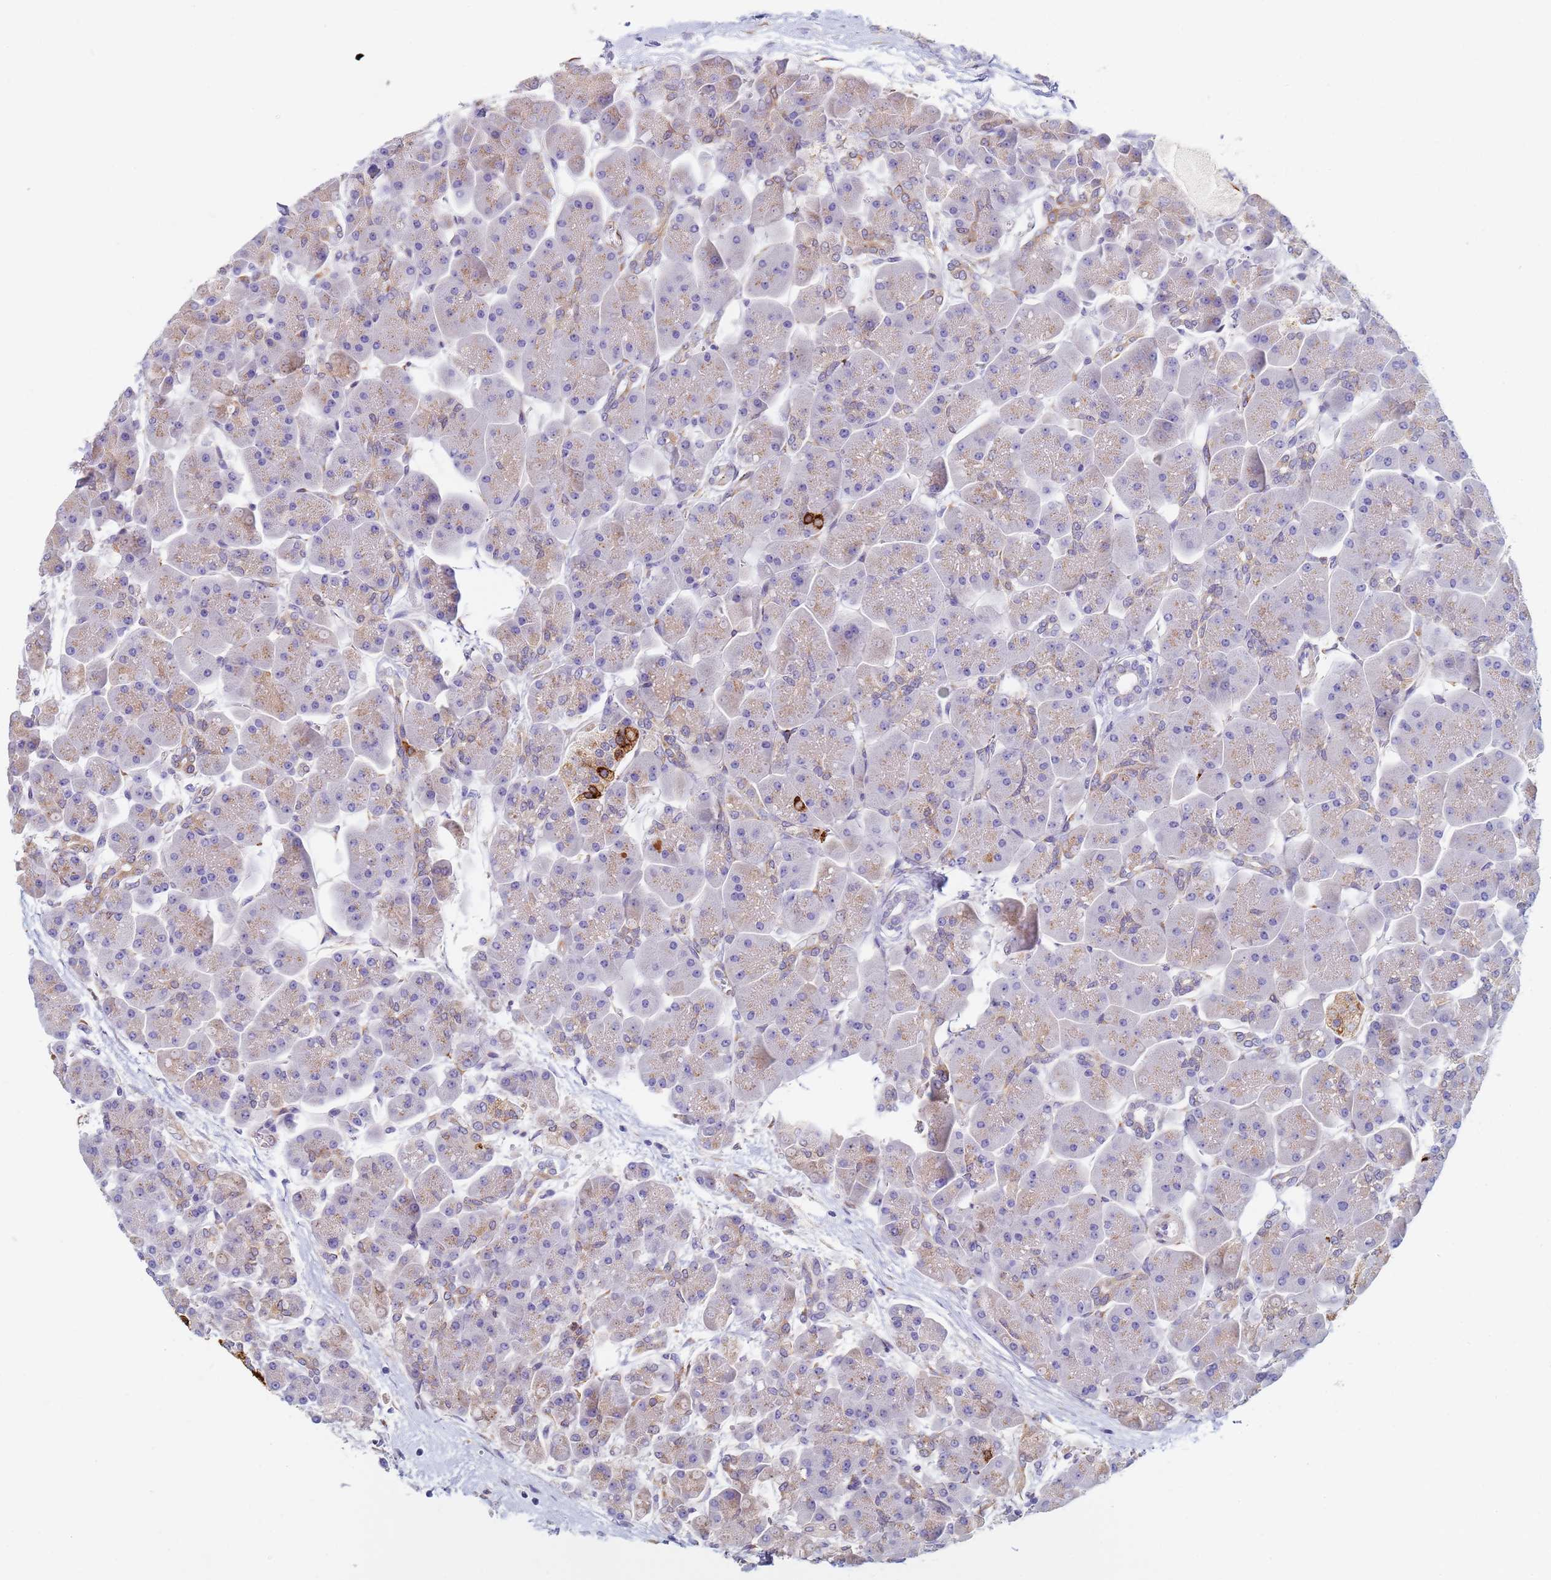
{"staining": {"intensity": "weak", "quantity": "25%-75%", "location": "cytoplasmic/membranous"}, "tissue": "pancreas", "cell_type": "Exocrine glandular cells", "image_type": "normal", "snomed": [{"axis": "morphology", "description": "Normal tissue, NOS"}, {"axis": "topography", "description": "Pancreas"}], "caption": "Immunohistochemistry (IHC) micrograph of unremarkable pancreas stained for a protein (brown), which exhibits low levels of weak cytoplasmic/membranous staining in about 25%-75% of exocrine glandular cells.", "gene": "GDAP2", "patient": {"sex": "male", "age": 66}}